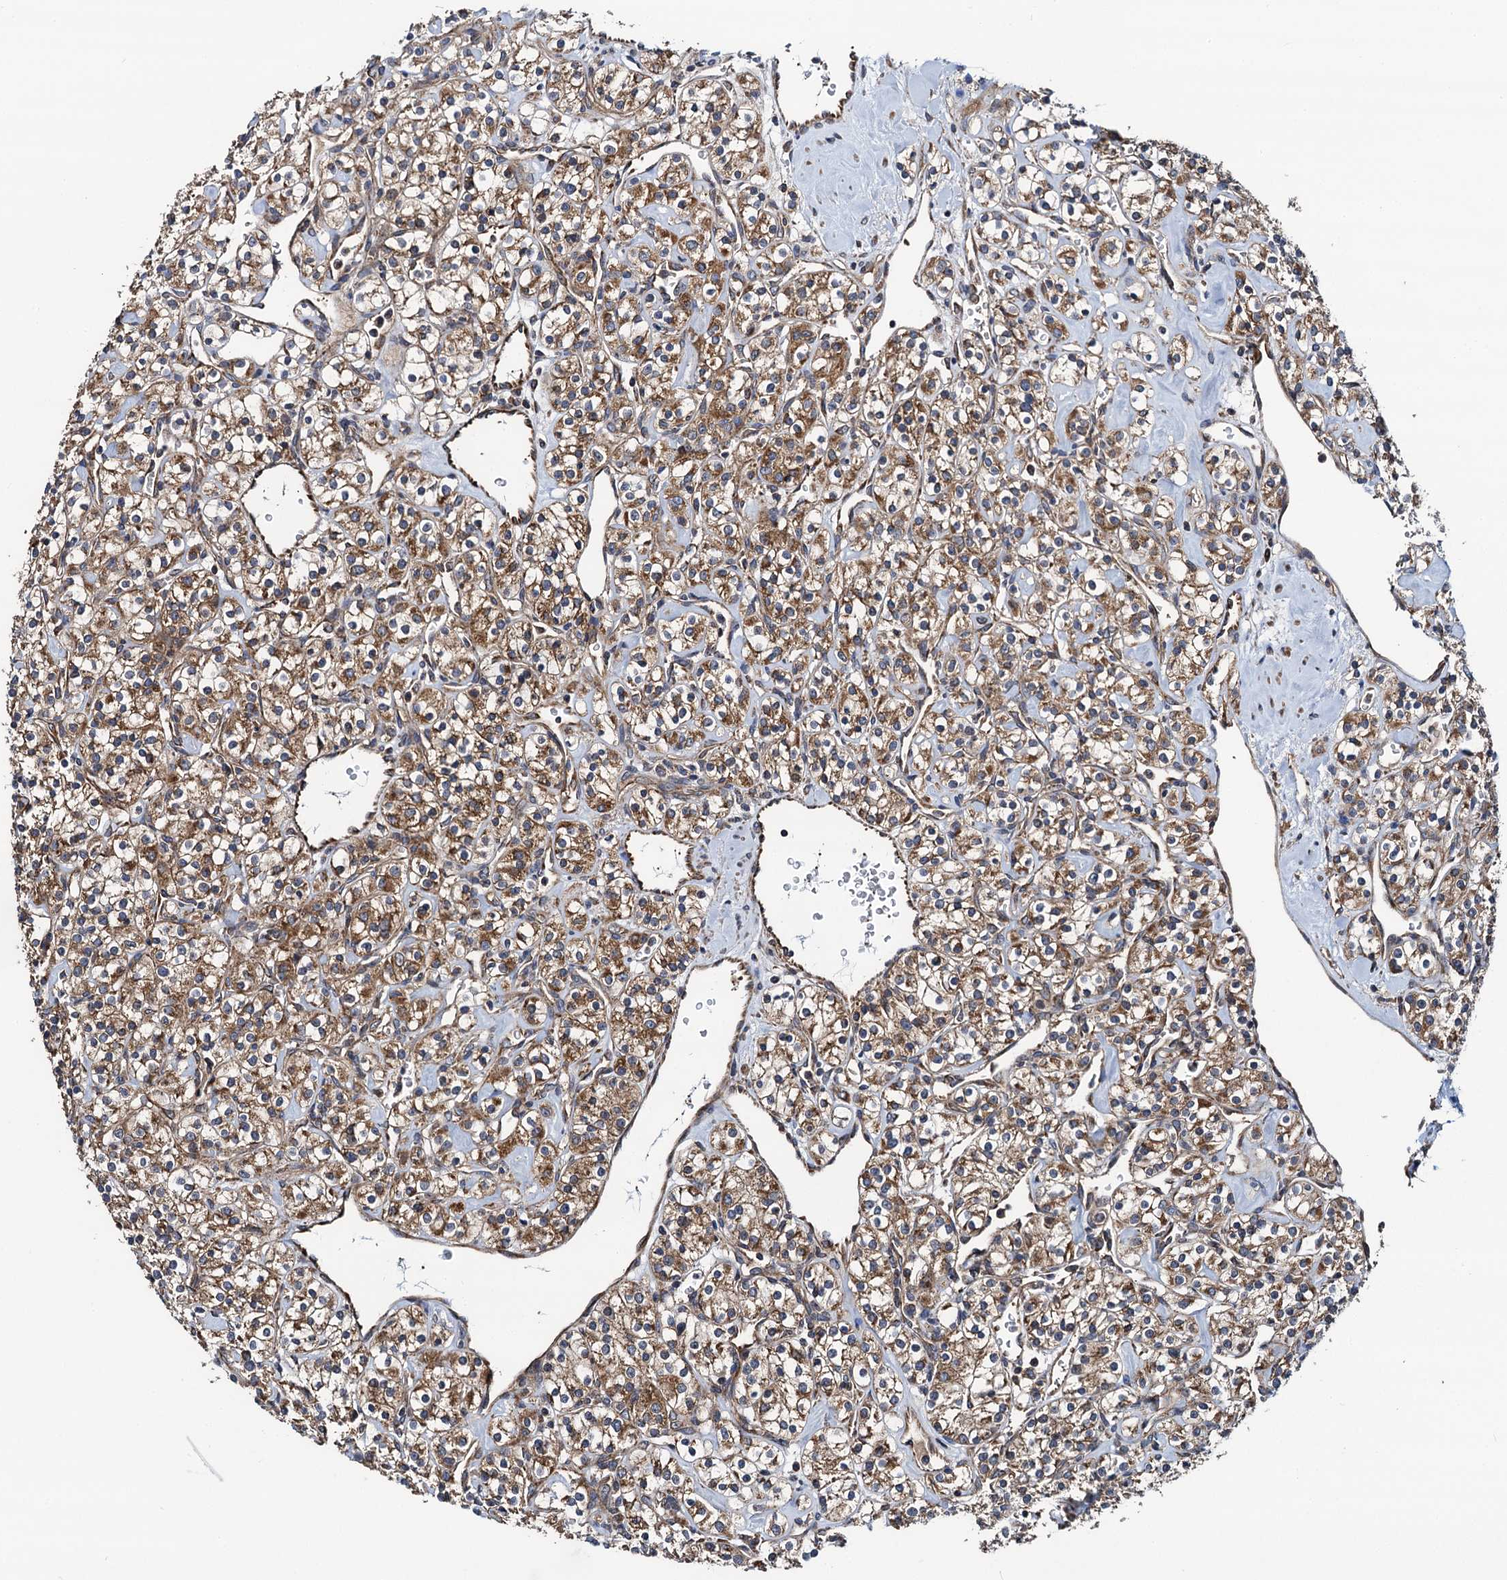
{"staining": {"intensity": "moderate", "quantity": ">75%", "location": "cytoplasmic/membranous"}, "tissue": "renal cancer", "cell_type": "Tumor cells", "image_type": "cancer", "snomed": [{"axis": "morphology", "description": "Adenocarcinoma, NOS"}, {"axis": "topography", "description": "Kidney"}], "caption": "Adenocarcinoma (renal) stained with DAB (3,3'-diaminobenzidine) immunohistochemistry (IHC) shows medium levels of moderate cytoplasmic/membranous positivity in about >75% of tumor cells.", "gene": "NEK1", "patient": {"sex": "male", "age": 77}}